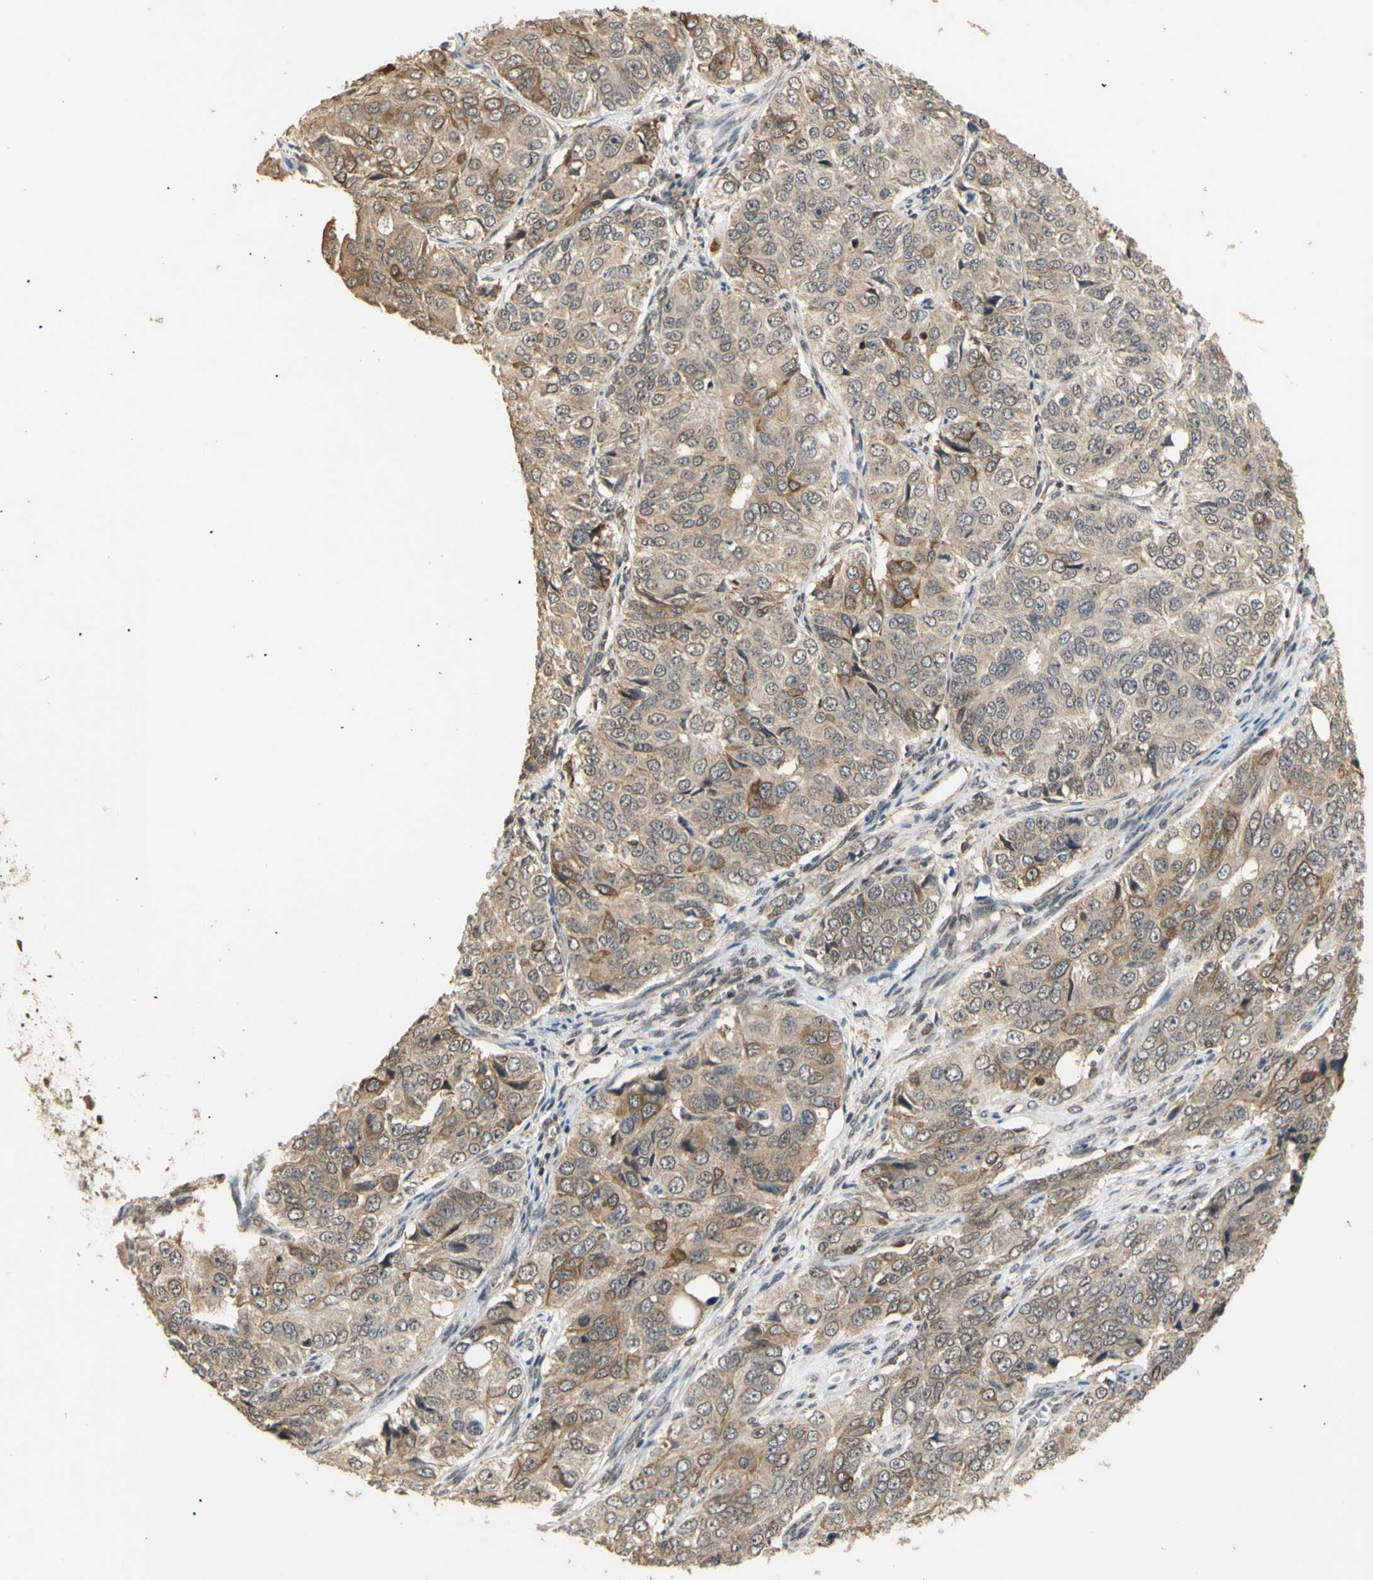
{"staining": {"intensity": "weak", "quantity": ">75%", "location": "cytoplasmic/membranous"}, "tissue": "ovarian cancer", "cell_type": "Tumor cells", "image_type": "cancer", "snomed": [{"axis": "morphology", "description": "Carcinoma, endometroid"}, {"axis": "topography", "description": "Ovary"}], "caption": "Weak cytoplasmic/membranous protein staining is seen in approximately >75% of tumor cells in ovarian cancer (endometroid carcinoma). The staining was performed using DAB (3,3'-diaminobenzidine) to visualize the protein expression in brown, while the nuclei were stained in blue with hematoxylin (Magnification: 20x).", "gene": "GTF2E2", "patient": {"sex": "female", "age": 51}}